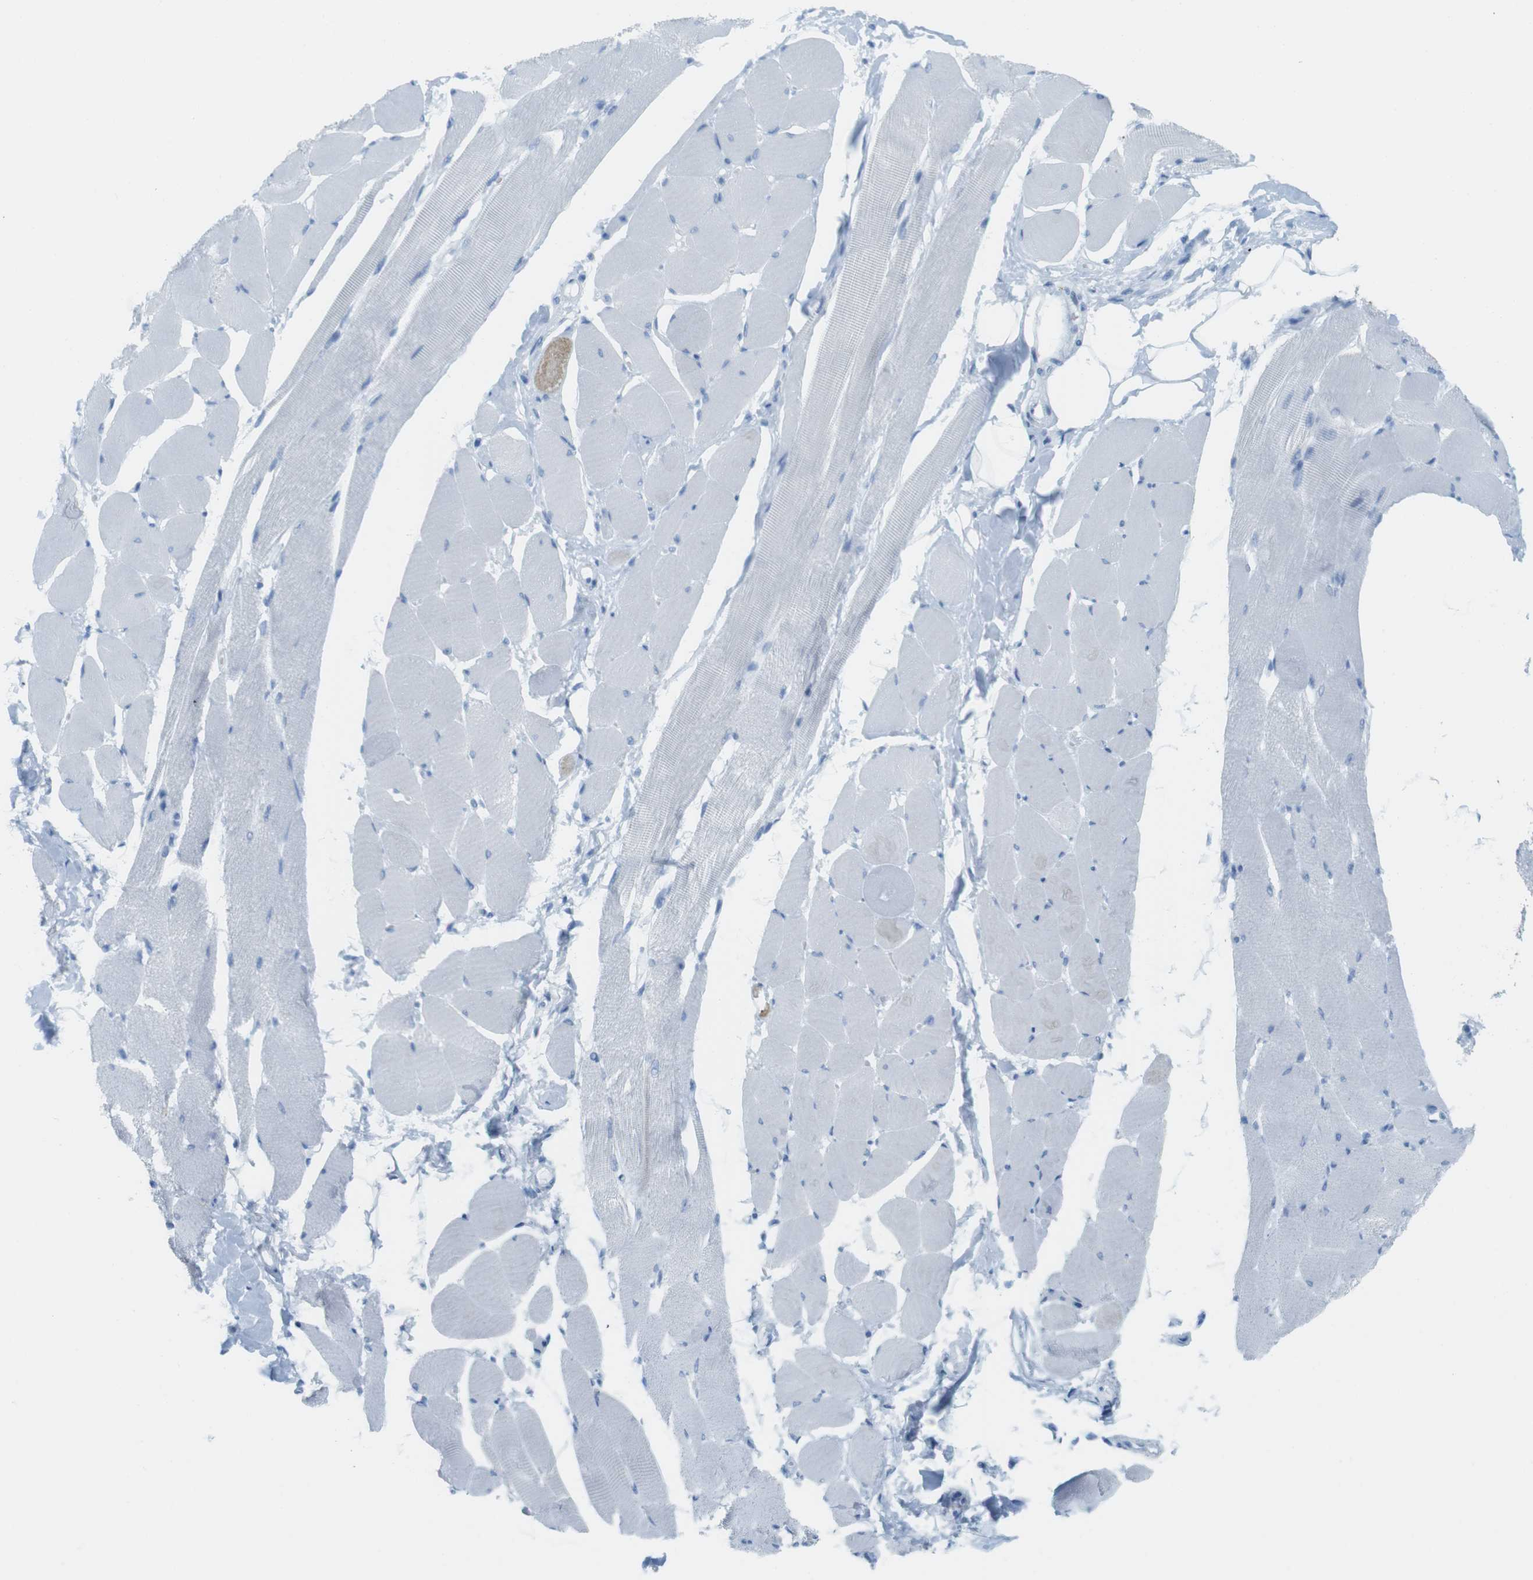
{"staining": {"intensity": "negative", "quantity": "none", "location": "none"}, "tissue": "skeletal muscle", "cell_type": "Myocytes", "image_type": "normal", "snomed": [{"axis": "morphology", "description": "Normal tissue, NOS"}, {"axis": "topography", "description": "Skeletal muscle"}, {"axis": "topography", "description": "Peripheral nerve tissue"}], "caption": "IHC micrograph of normal human skeletal muscle stained for a protein (brown), which exhibits no staining in myocytes. Brightfield microscopy of immunohistochemistry (IHC) stained with DAB (3,3'-diaminobenzidine) (brown) and hematoxylin (blue), captured at high magnification.", "gene": "TNNT2", "patient": {"sex": "female", "age": 84}}